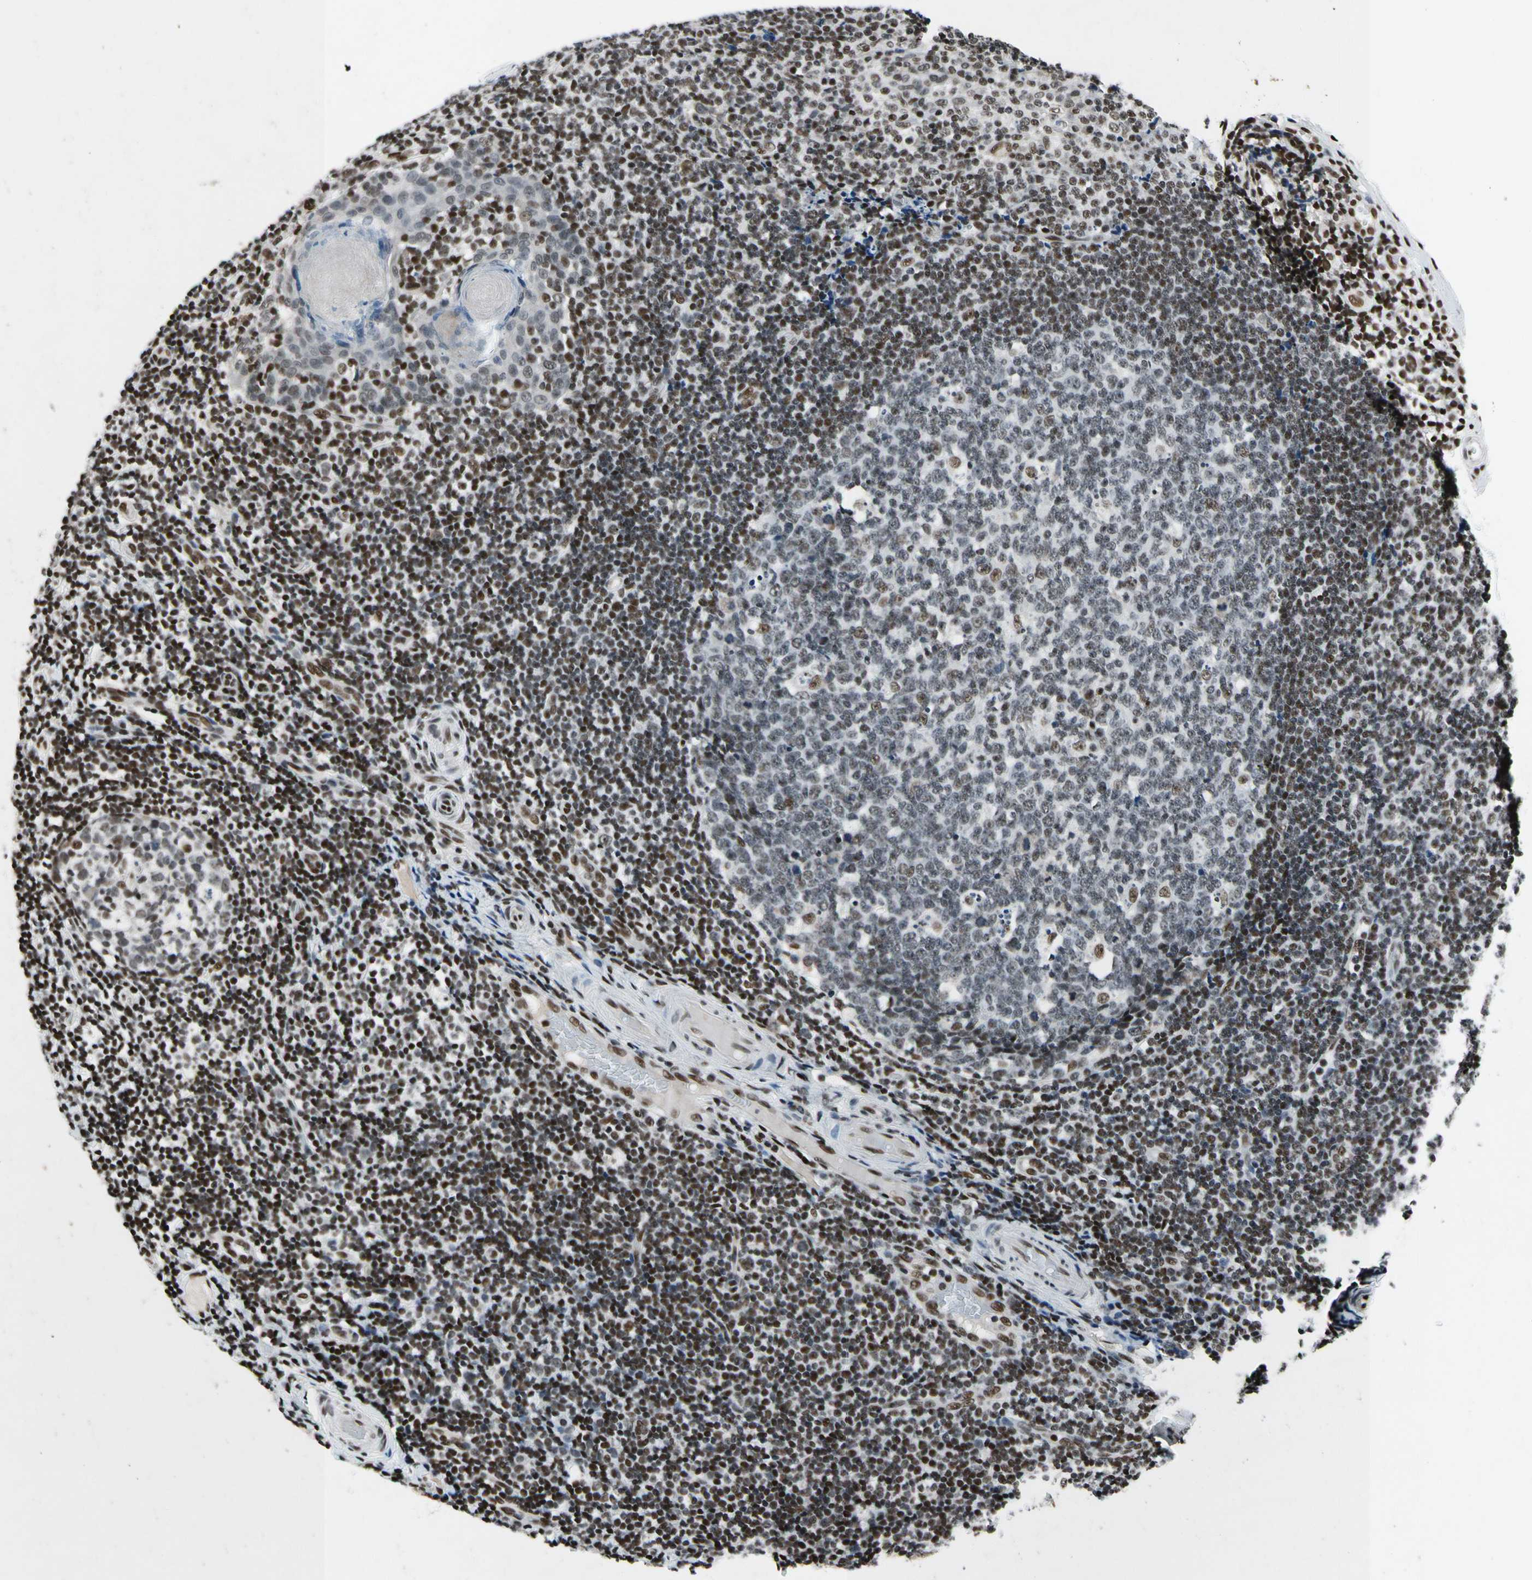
{"staining": {"intensity": "moderate", "quantity": "25%-75%", "location": "nuclear"}, "tissue": "tonsil", "cell_type": "Germinal center cells", "image_type": "normal", "snomed": [{"axis": "morphology", "description": "Normal tissue, NOS"}, {"axis": "topography", "description": "Tonsil"}], "caption": "Brown immunohistochemical staining in normal tonsil displays moderate nuclear expression in approximately 25%-75% of germinal center cells.", "gene": "RECQL", "patient": {"sex": "female", "age": 19}}